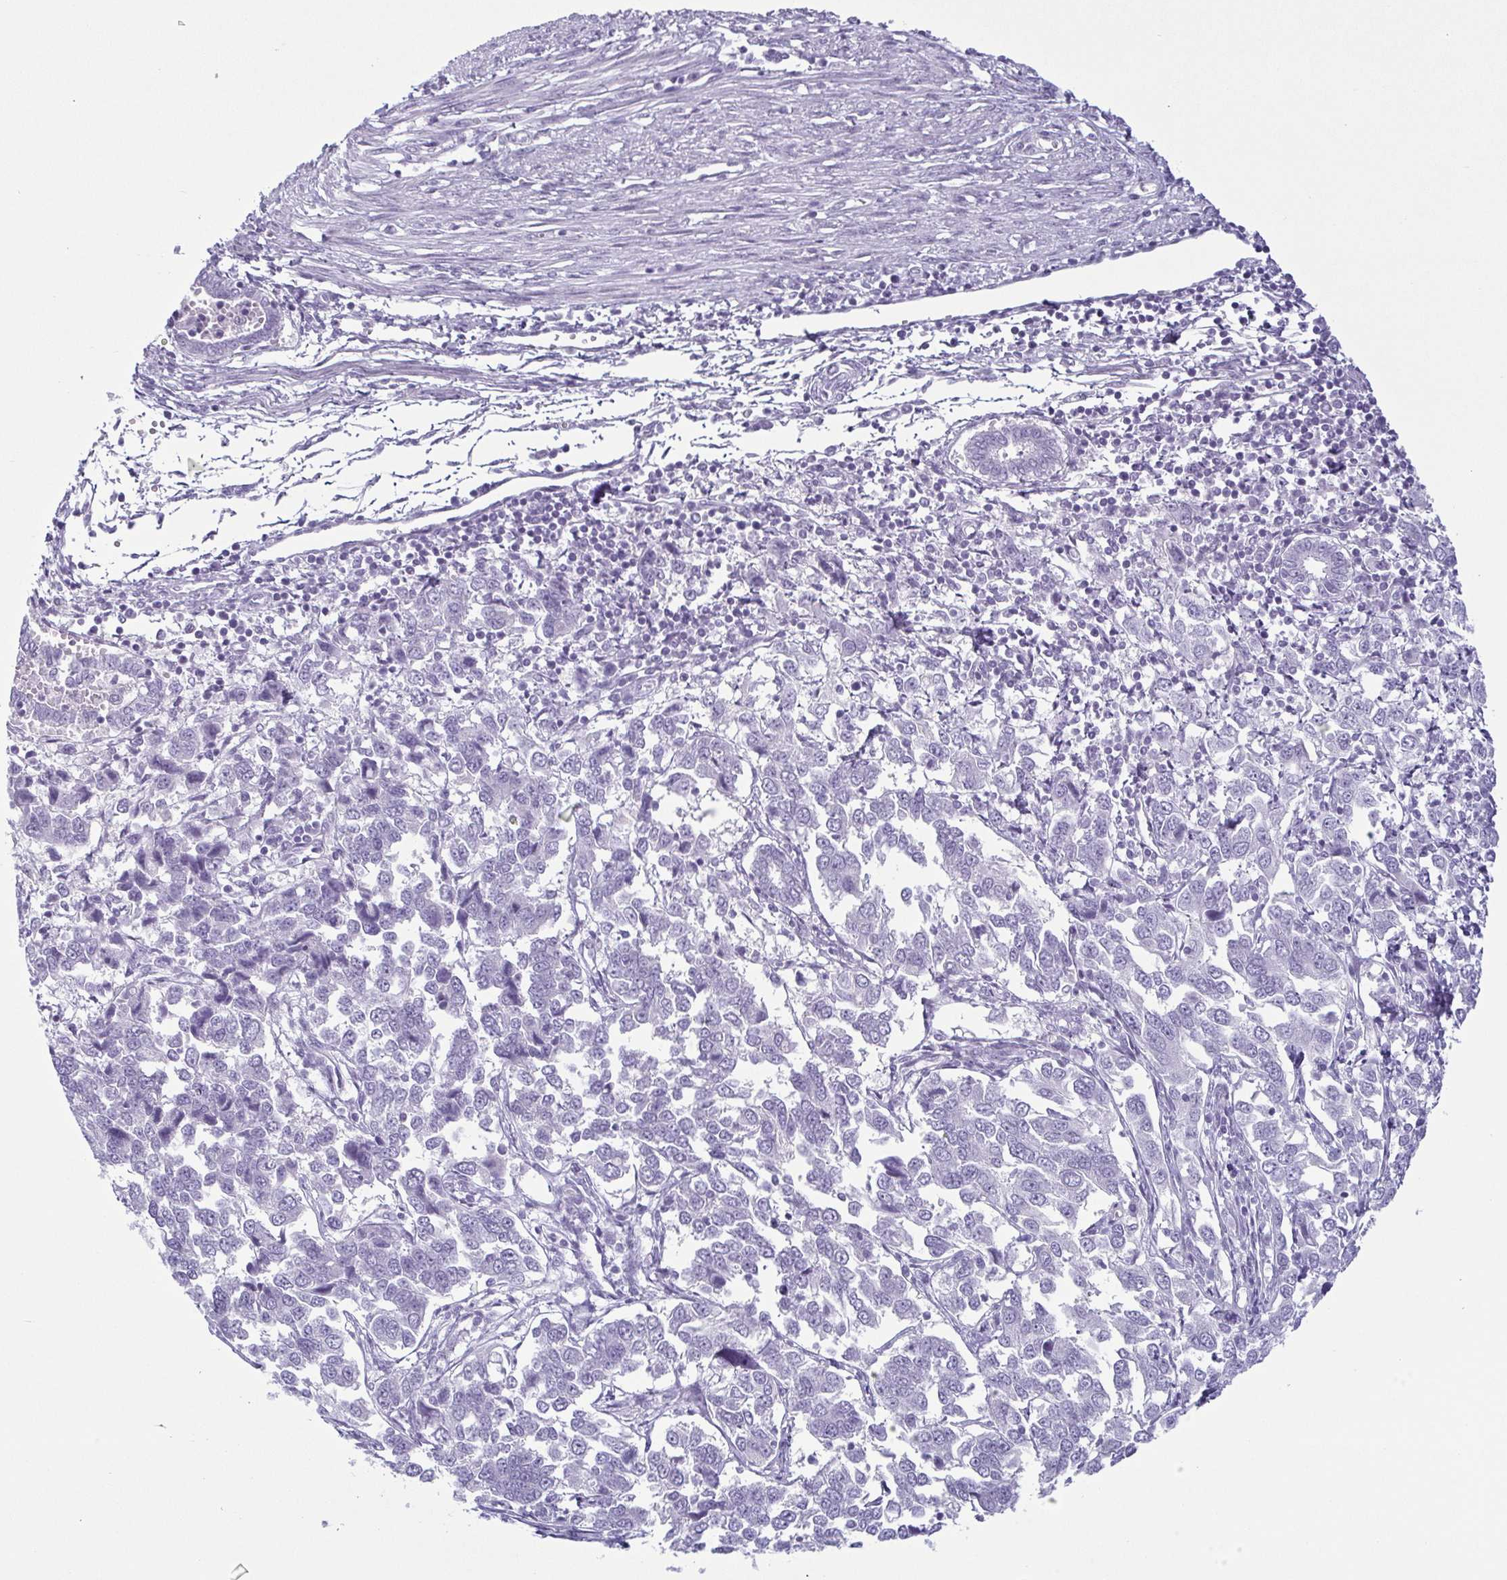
{"staining": {"intensity": "negative", "quantity": "none", "location": "none"}, "tissue": "endometrial cancer", "cell_type": "Tumor cells", "image_type": "cancer", "snomed": [{"axis": "morphology", "description": "Adenocarcinoma, NOS"}, {"axis": "topography", "description": "Endometrium"}], "caption": "Immunohistochemistry photomicrograph of human adenocarcinoma (endometrial) stained for a protein (brown), which displays no expression in tumor cells.", "gene": "KRT78", "patient": {"sex": "female", "age": 43}}